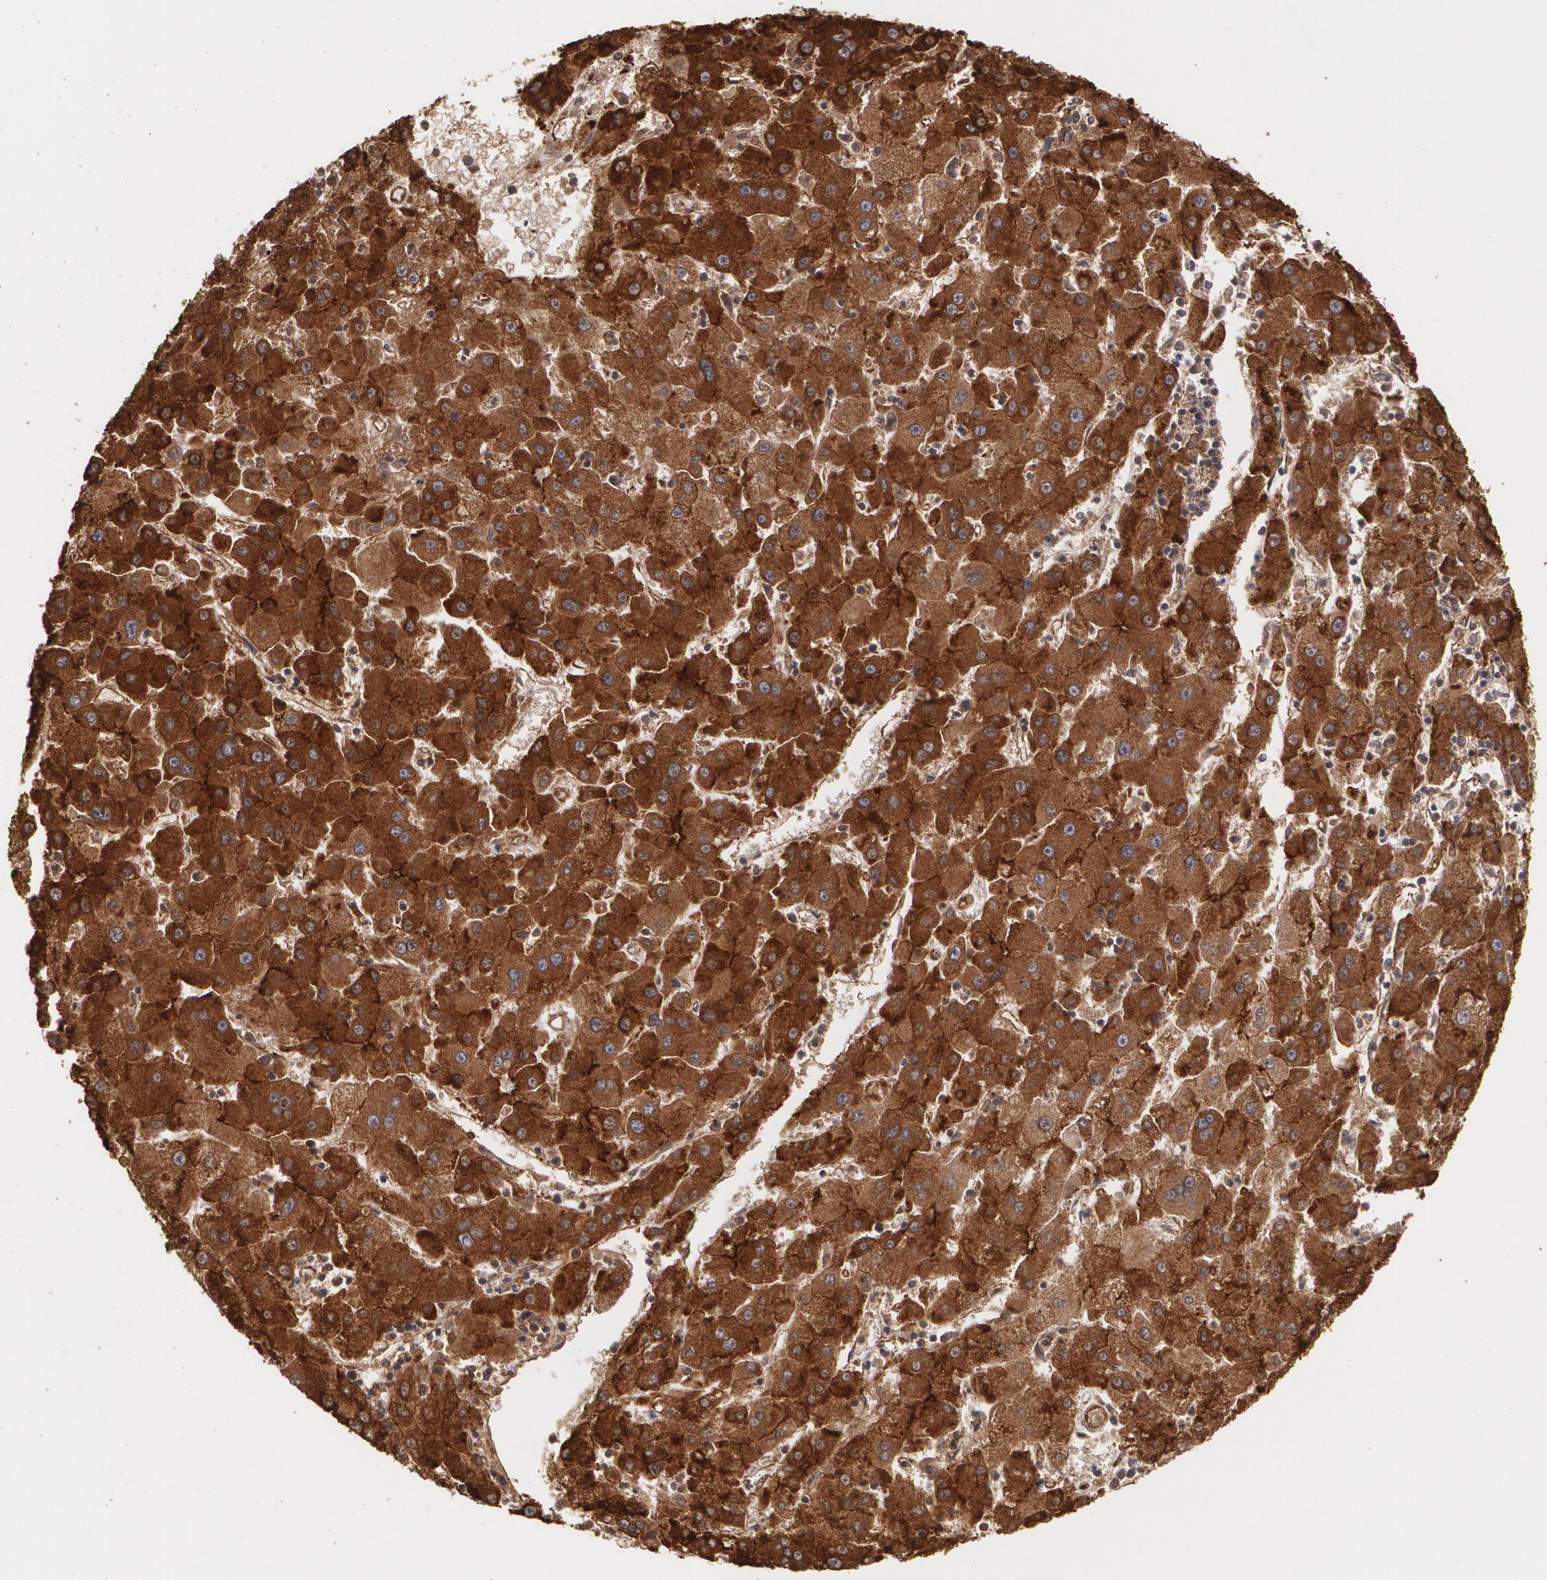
{"staining": {"intensity": "strong", "quantity": ">75%", "location": "cytoplasmic/membranous"}, "tissue": "liver cancer", "cell_type": "Tumor cells", "image_type": "cancer", "snomed": [{"axis": "morphology", "description": "Carcinoma, Hepatocellular, NOS"}, {"axis": "topography", "description": "Liver"}], "caption": "Immunohistochemical staining of hepatocellular carcinoma (liver) reveals strong cytoplasmic/membranous protein staining in approximately >75% of tumor cells.", "gene": "TJP1", "patient": {"sex": "male", "age": 72}}